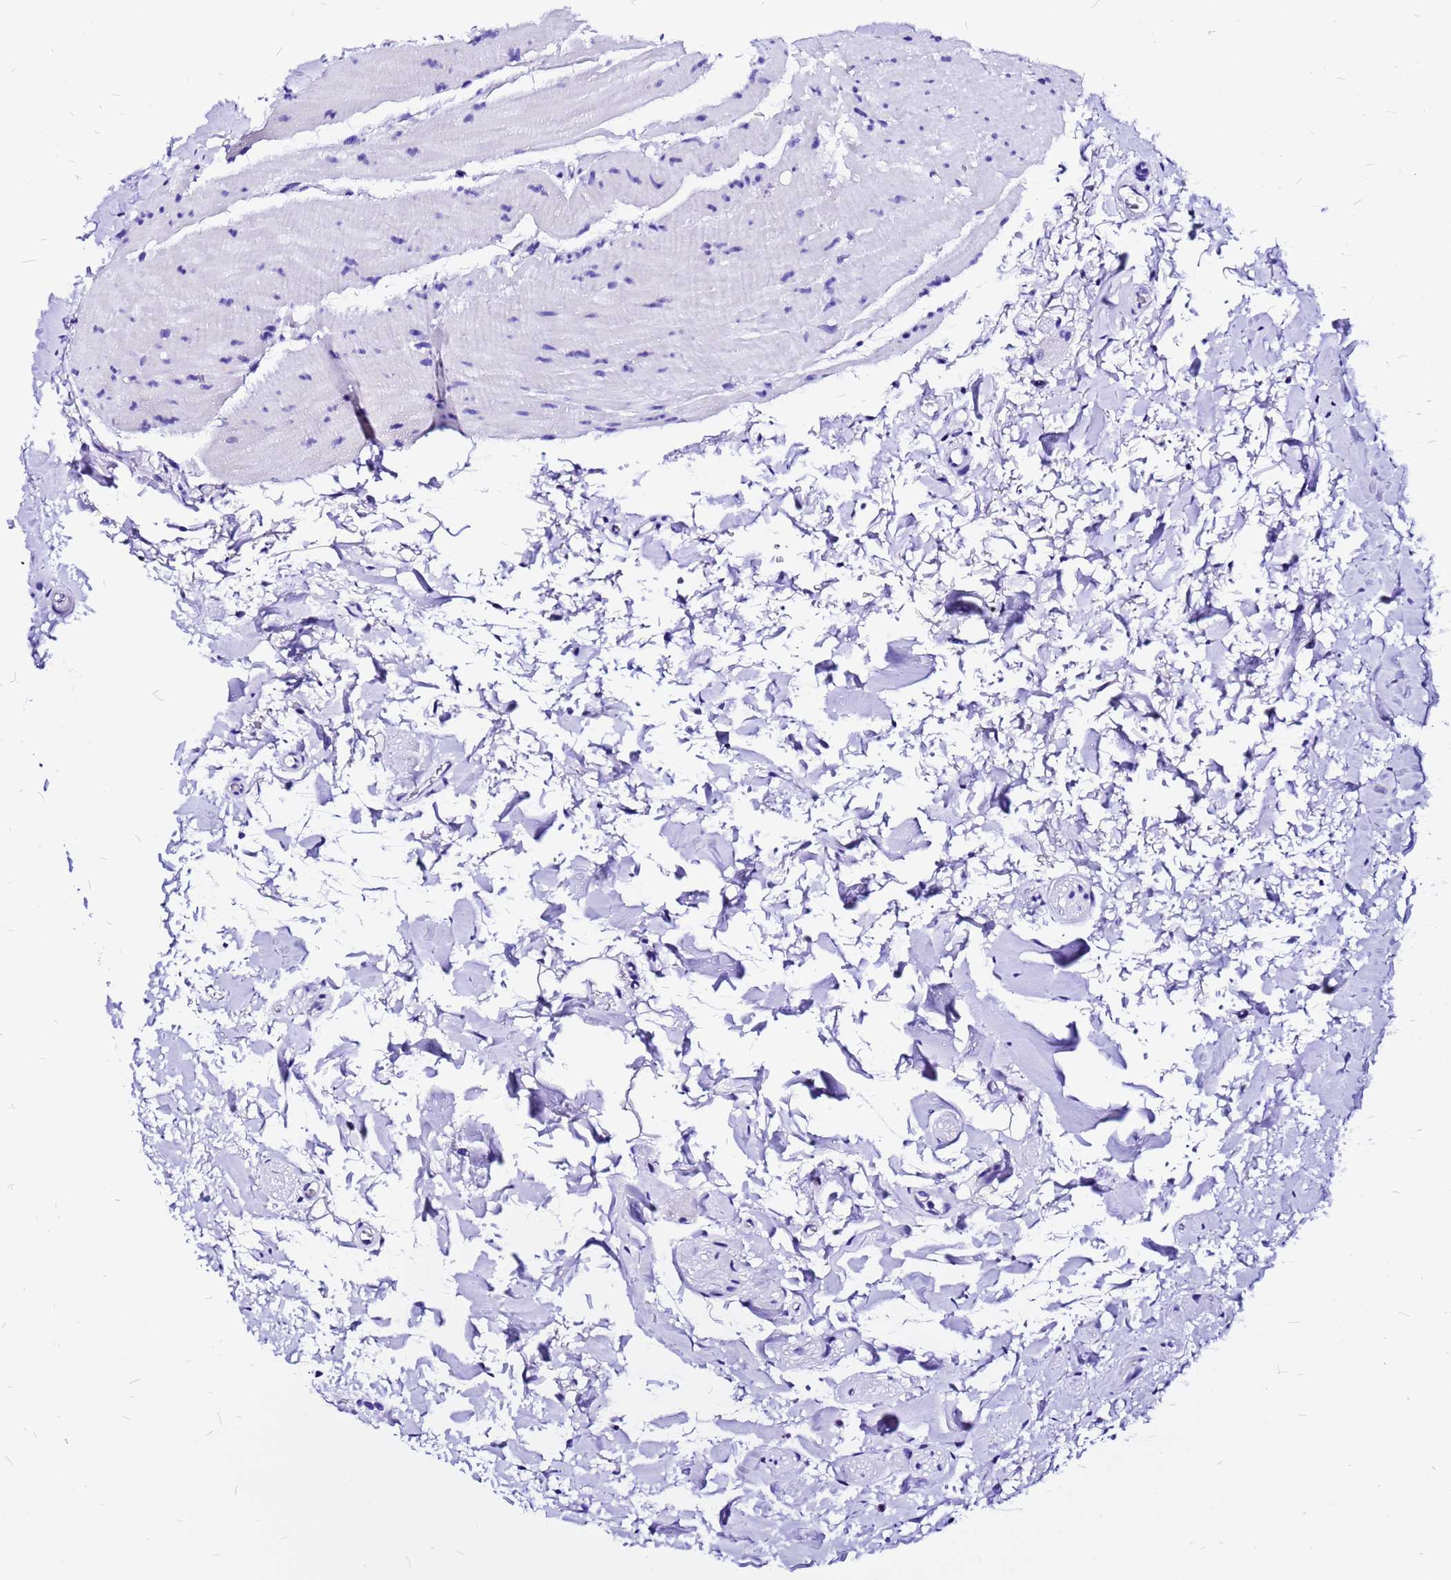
{"staining": {"intensity": "negative", "quantity": "none", "location": "none"}, "tissue": "colon", "cell_type": "Endothelial cells", "image_type": "normal", "snomed": [{"axis": "morphology", "description": "Normal tissue, NOS"}, {"axis": "topography", "description": "Colon"}], "caption": "IHC of unremarkable colon shows no staining in endothelial cells.", "gene": "HERC4", "patient": {"sex": "female", "age": 82}}